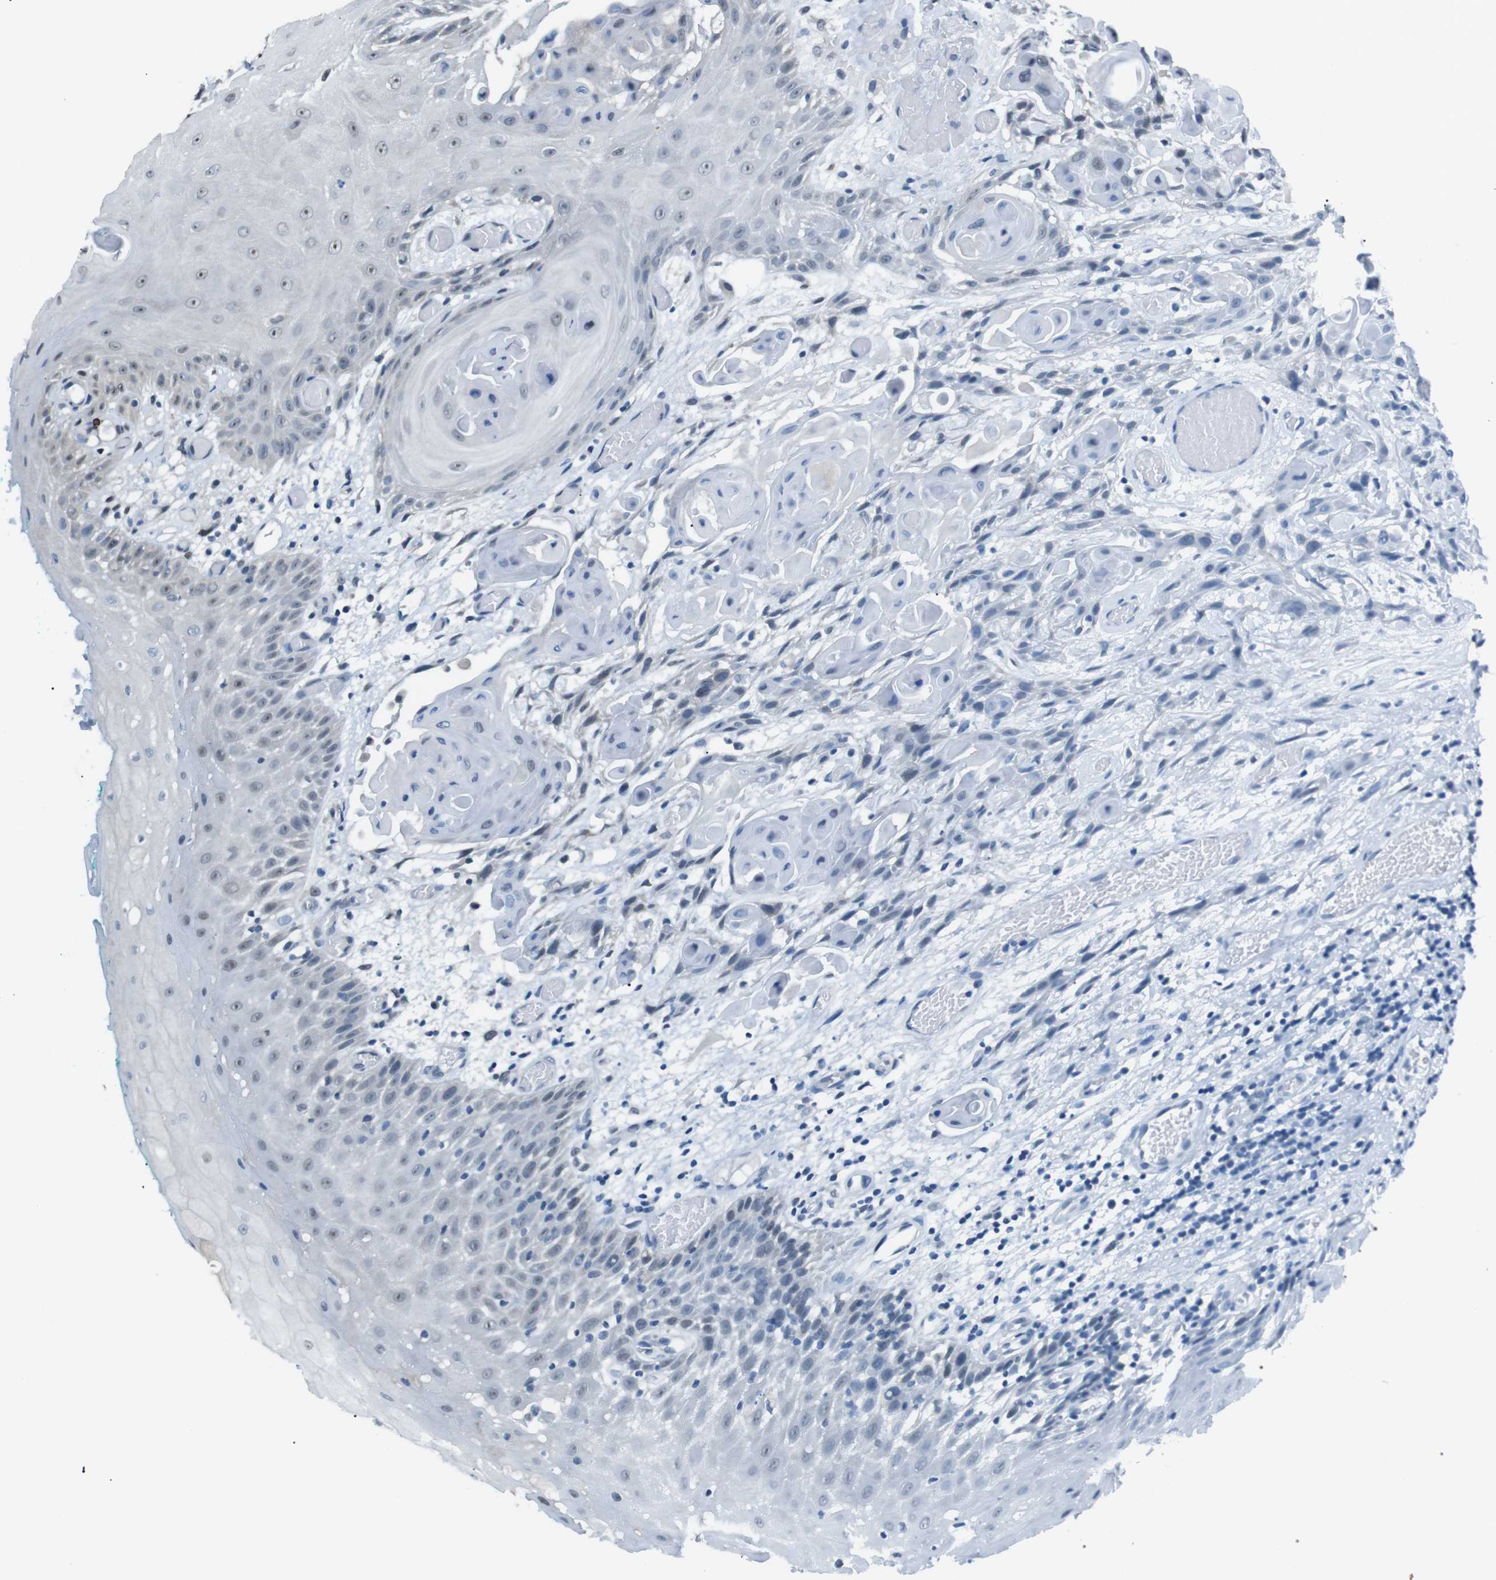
{"staining": {"intensity": "weak", "quantity": "<25%", "location": "nuclear"}, "tissue": "oral mucosa", "cell_type": "Squamous epithelial cells", "image_type": "normal", "snomed": [{"axis": "morphology", "description": "Normal tissue, NOS"}, {"axis": "morphology", "description": "Squamous cell carcinoma, NOS"}, {"axis": "topography", "description": "Oral tissue"}, {"axis": "topography", "description": "Salivary gland"}, {"axis": "topography", "description": "Head-Neck"}], "caption": "Immunohistochemical staining of benign oral mucosa reveals no significant staining in squamous epithelial cells.", "gene": "SRPK2", "patient": {"sex": "female", "age": 62}}